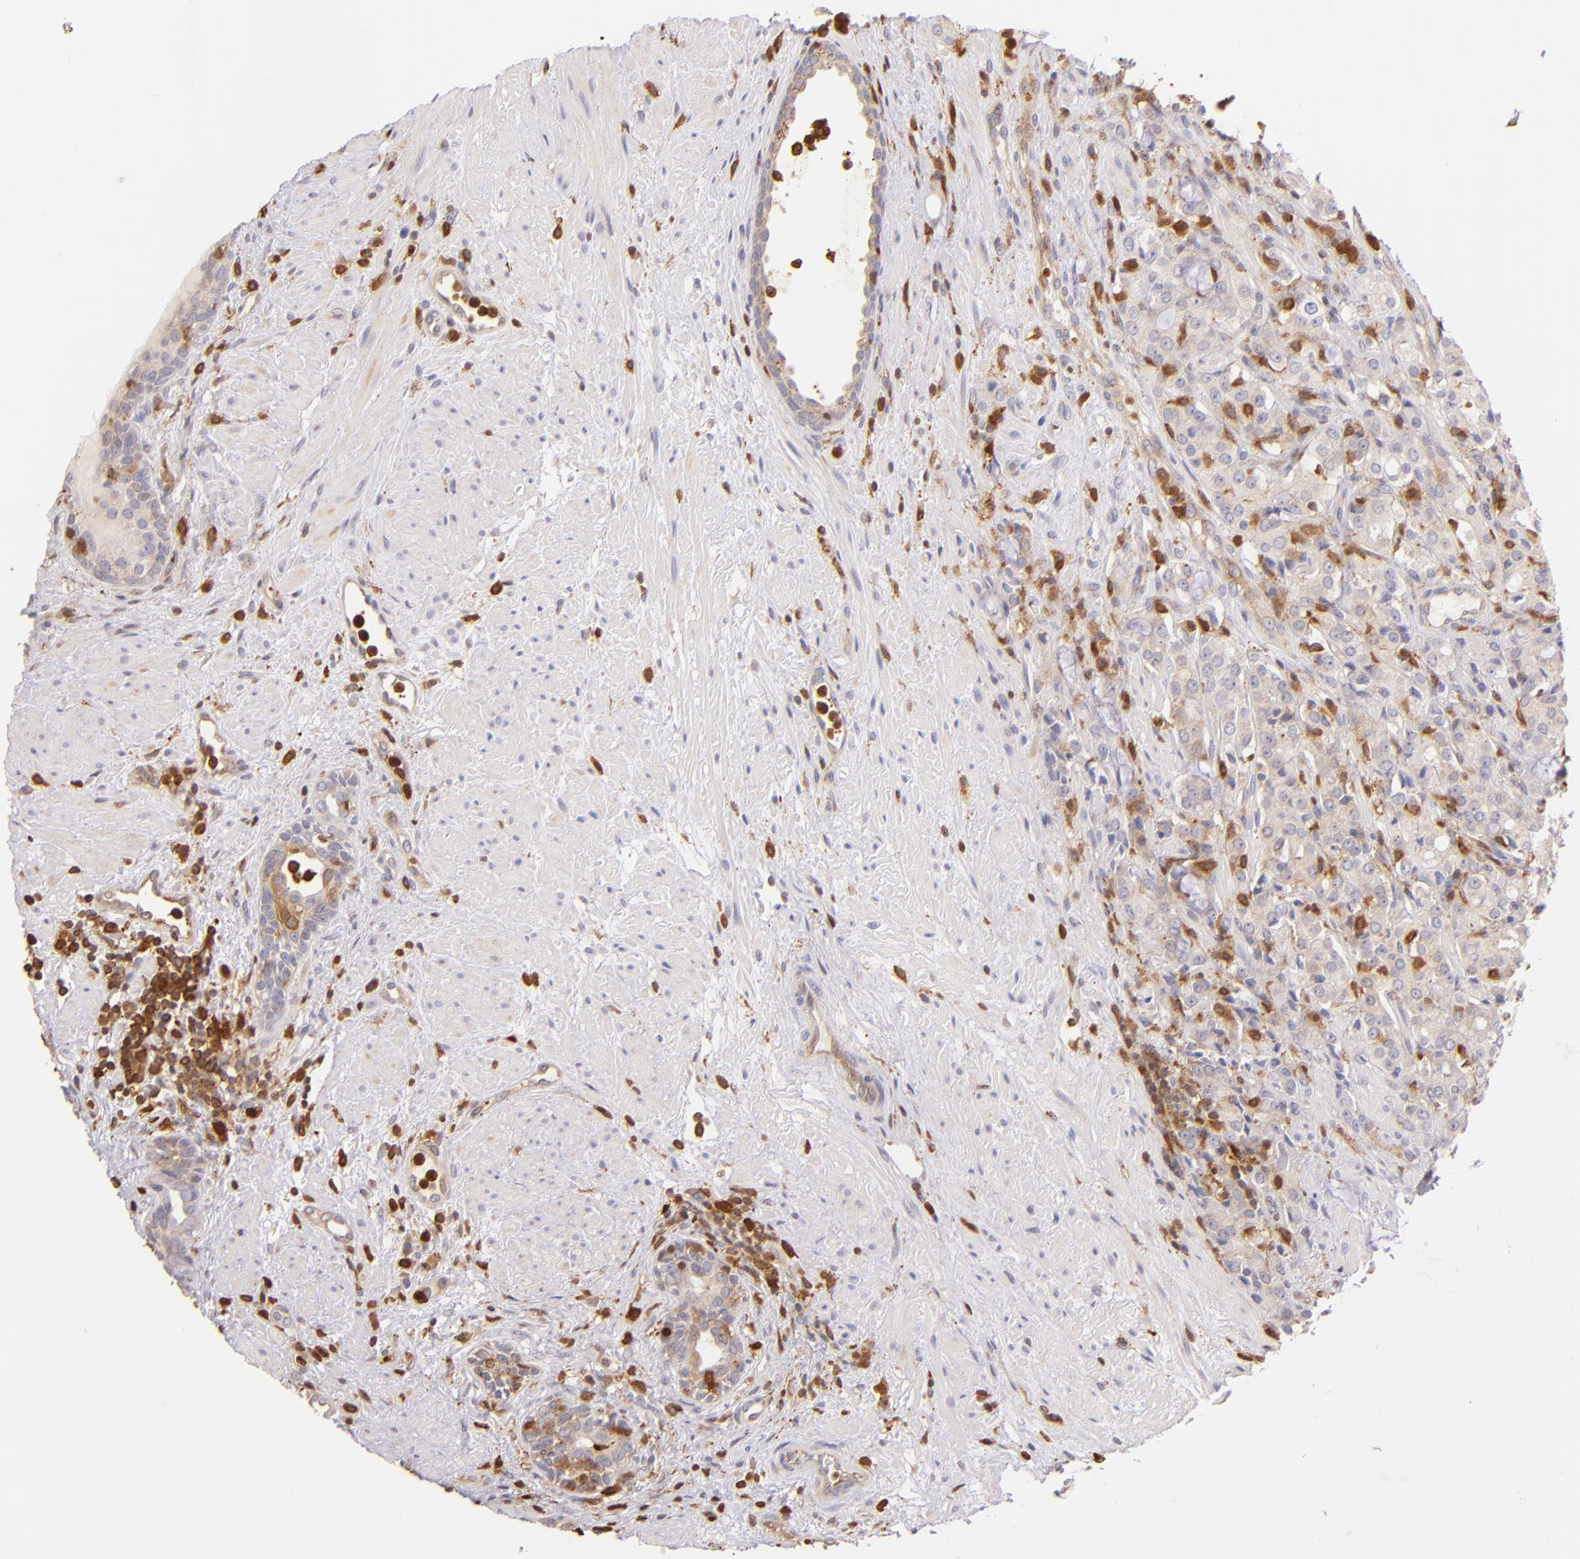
{"staining": {"intensity": "weak", "quantity": ">75%", "location": "cytoplasmic/membranous"}, "tissue": "prostate cancer", "cell_type": "Tumor cells", "image_type": "cancer", "snomed": [{"axis": "morphology", "description": "Adenocarcinoma, High grade"}, {"axis": "topography", "description": "Prostate"}], "caption": "Immunohistochemical staining of prostate cancer shows low levels of weak cytoplasmic/membranous staining in about >75% of tumor cells.", "gene": "BTK", "patient": {"sex": "male", "age": 72}}